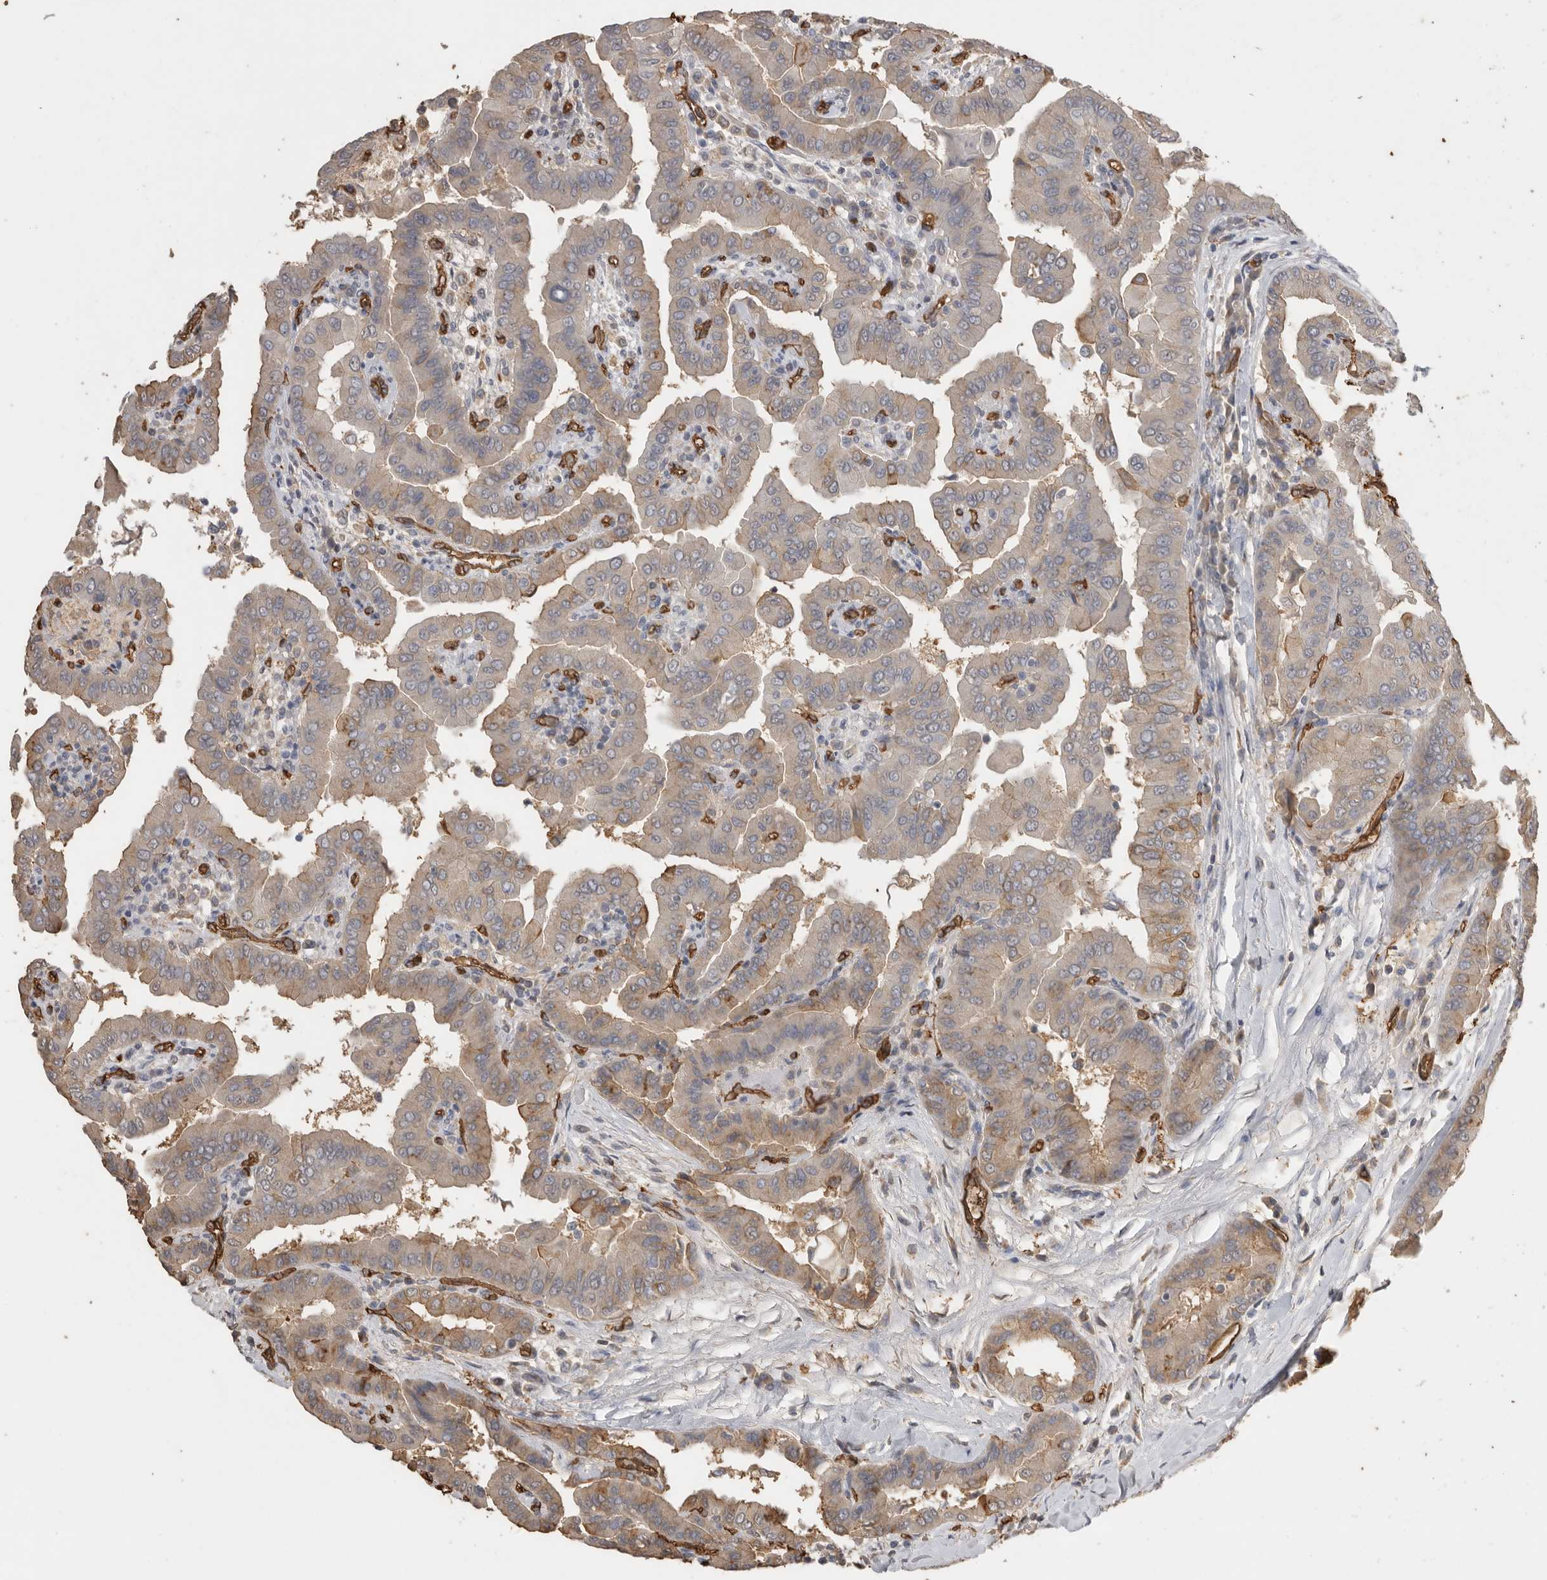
{"staining": {"intensity": "moderate", "quantity": "25%-75%", "location": "cytoplasmic/membranous"}, "tissue": "thyroid cancer", "cell_type": "Tumor cells", "image_type": "cancer", "snomed": [{"axis": "morphology", "description": "Papillary adenocarcinoma, NOS"}, {"axis": "topography", "description": "Thyroid gland"}], "caption": "IHC image of neoplastic tissue: human thyroid cancer stained using IHC demonstrates medium levels of moderate protein expression localized specifically in the cytoplasmic/membranous of tumor cells, appearing as a cytoplasmic/membranous brown color.", "gene": "IL27", "patient": {"sex": "male", "age": 33}}